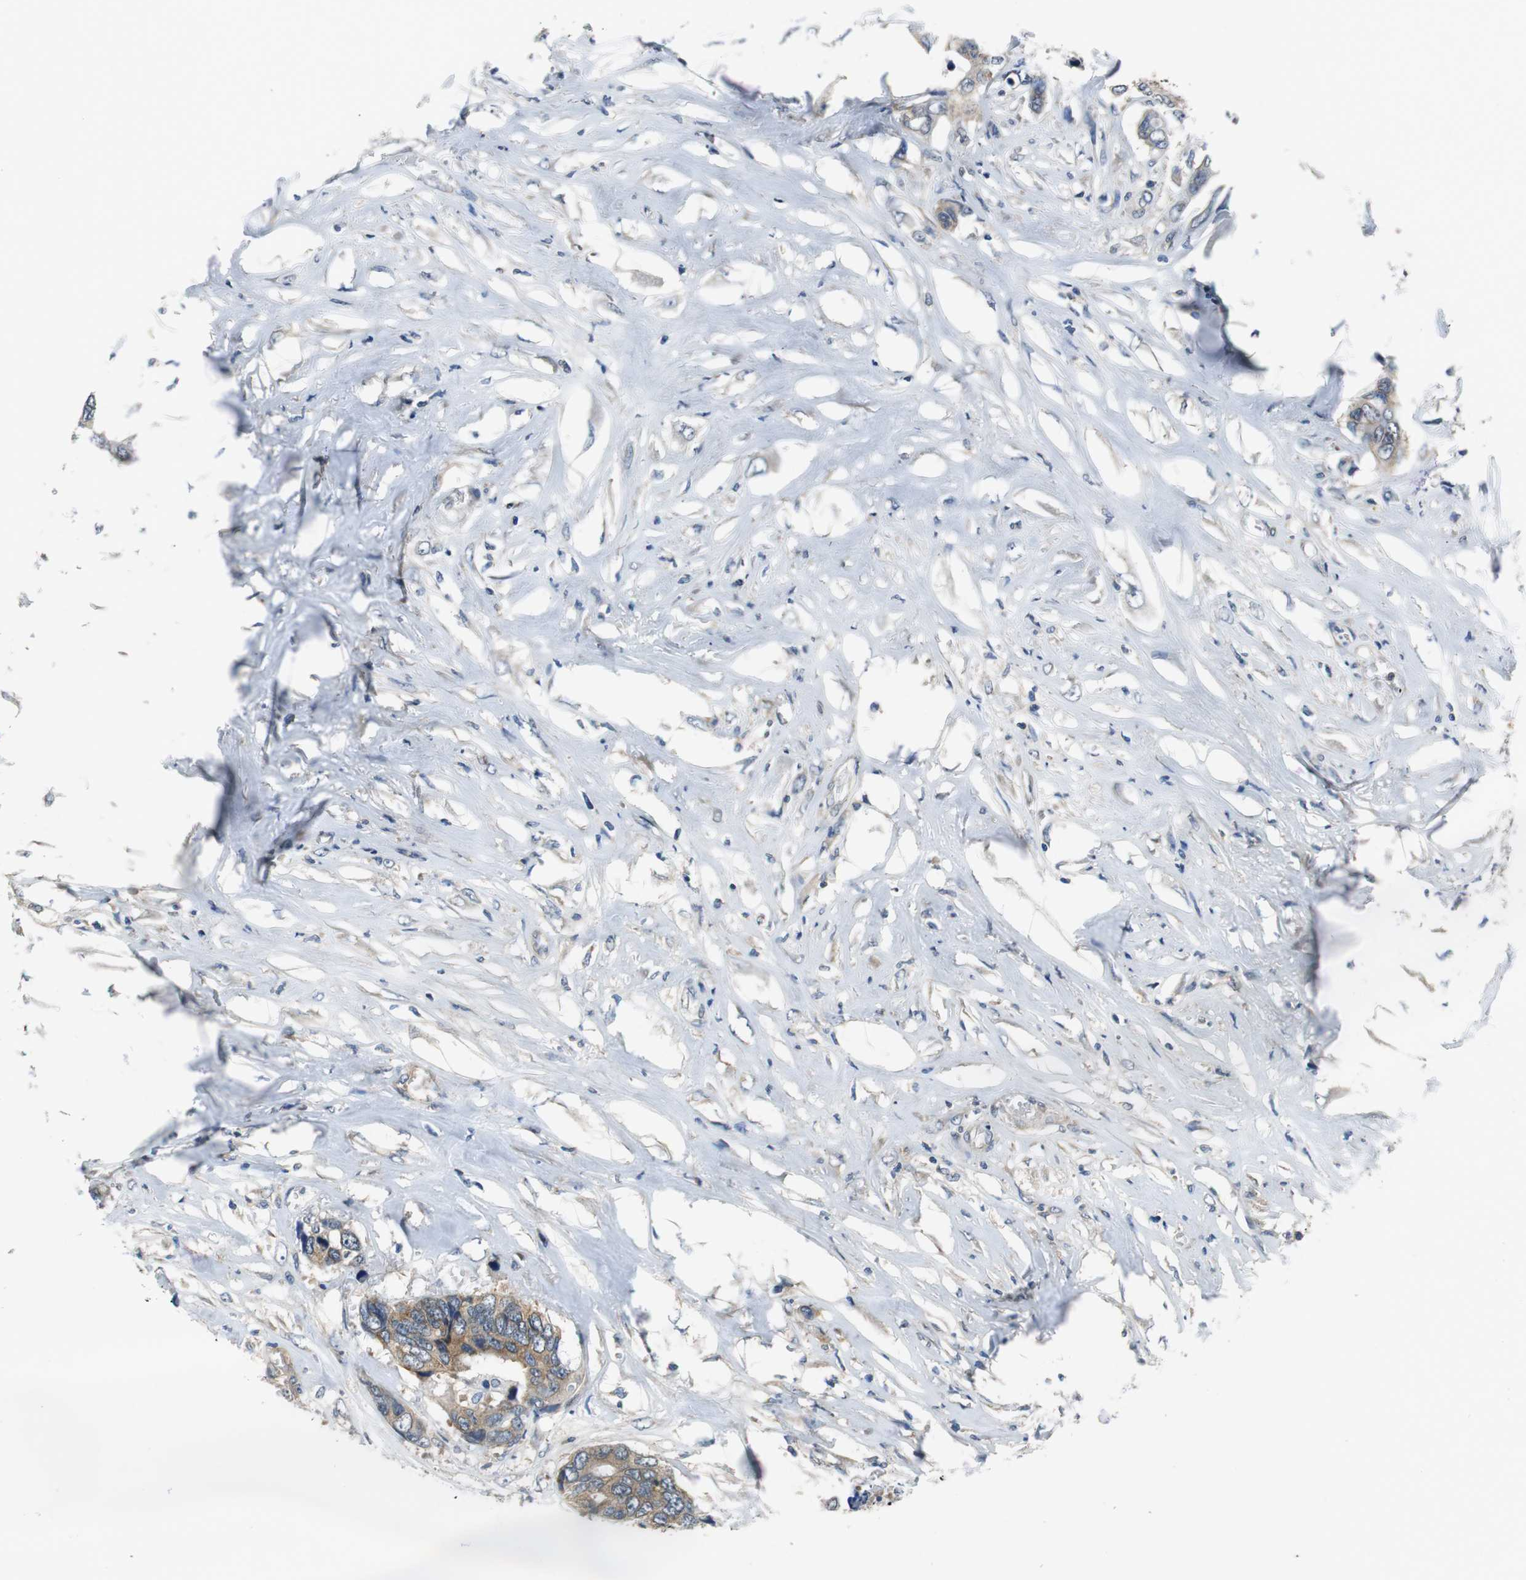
{"staining": {"intensity": "moderate", "quantity": ">75%", "location": "cytoplasmic/membranous"}, "tissue": "colorectal cancer", "cell_type": "Tumor cells", "image_type": "cancer", "snomed": [{"axis": "morphology", "description": "Adenocarcinoma, NOS"}, {"axis": "topography", "description": "Rectum"}], "caption": "Immunohistochemistry (IHC) image of neoplastic tissue: adenocarcinoma (colorectal) stained using IHC displays medium levels of moderate protein expression localized specifically in the cytoplasmic/membranous of tumor cells, appearing as a cytoplasmic/membranous brown color.", "gene": "CNOT3", "patient": {"sex": "male", "age": 55}}